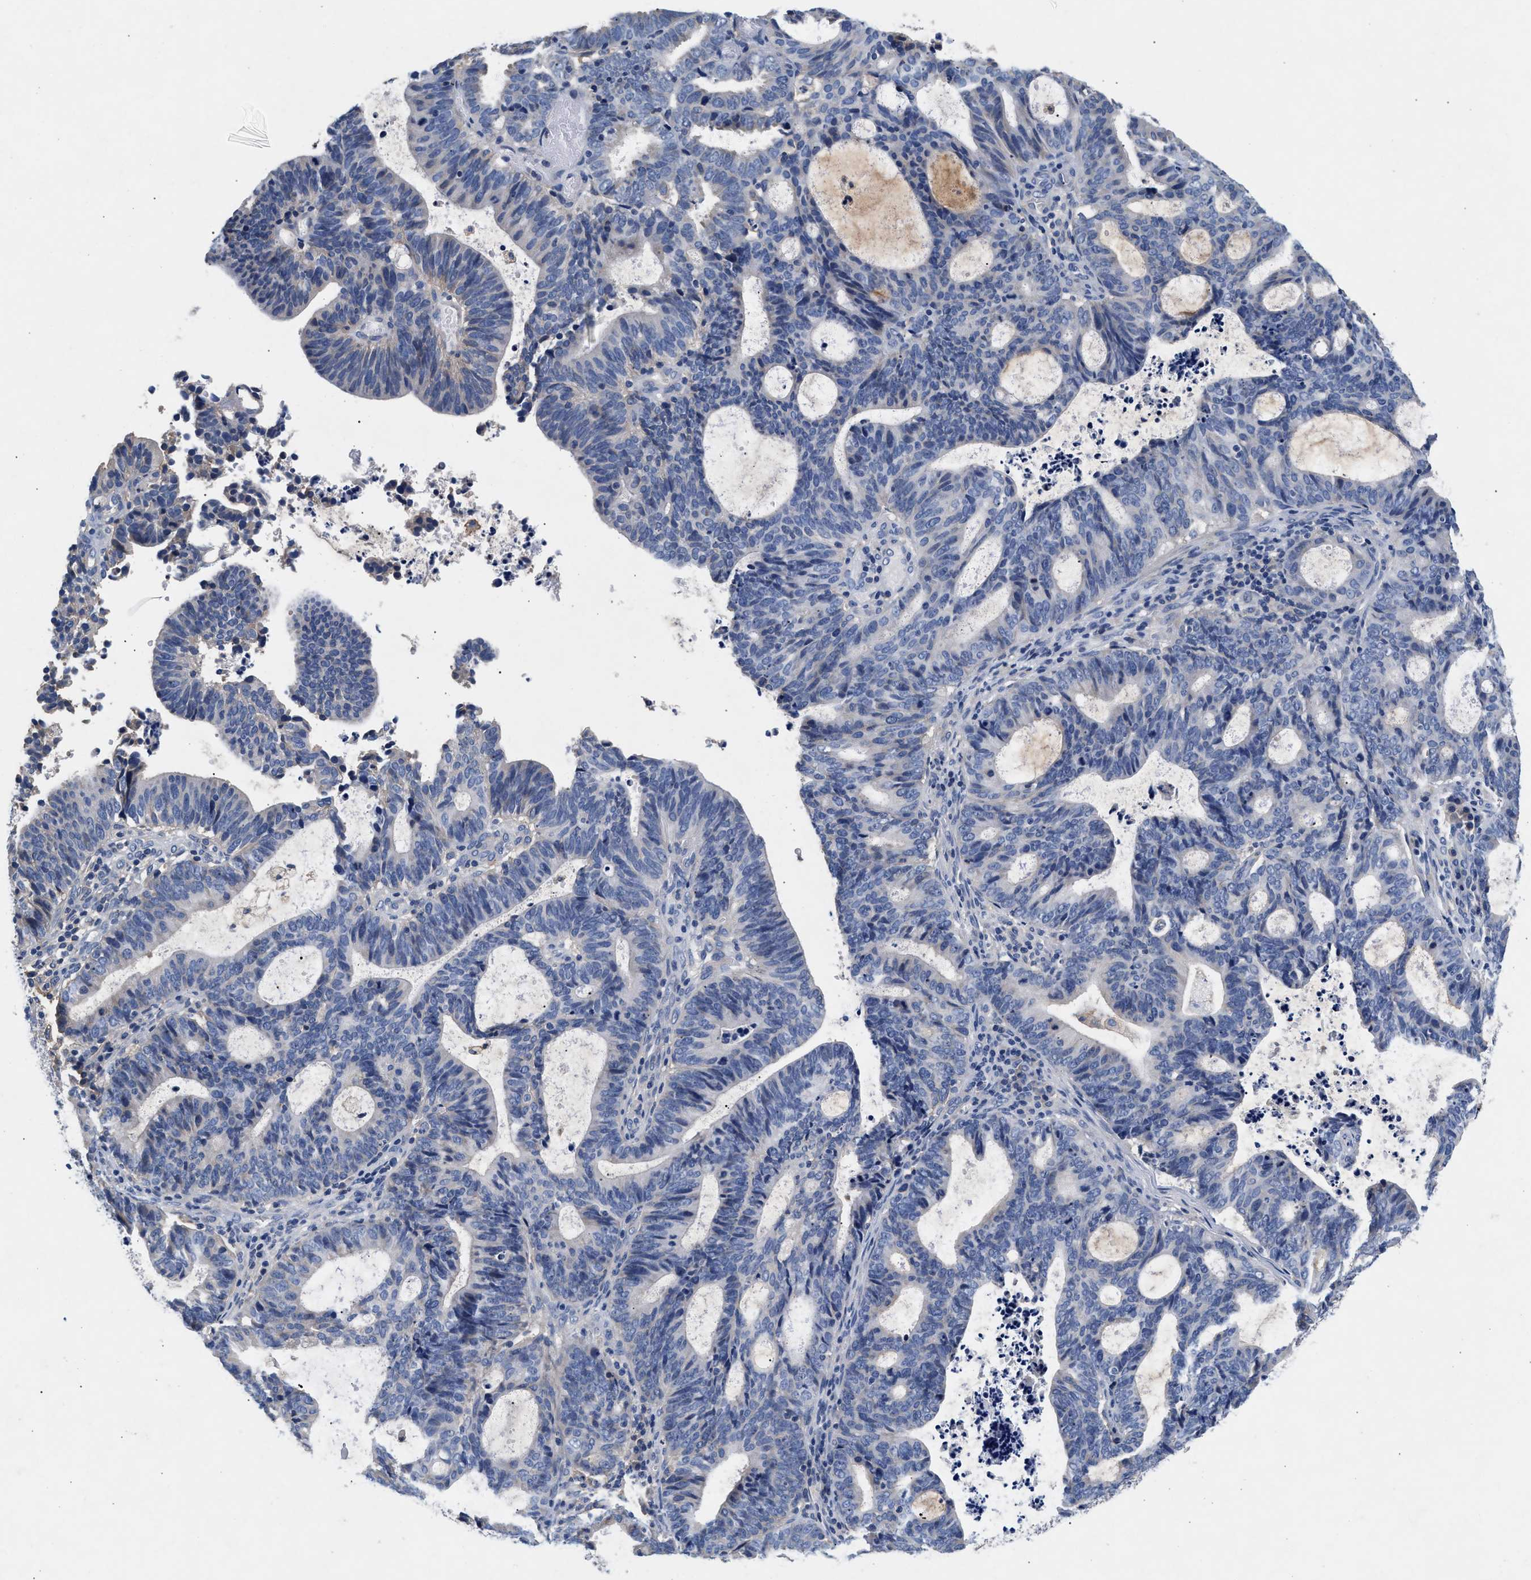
{"staining": {"intensity": "negative", "quantity": "none", "location": "none"}, "tissue": "endometrial cancer", "cell_type": "Tumor cells", "image_type": "cancer", "snomed": [{"axis": "morphology", "description": "Adenocarcinoma, NOS"}, {"axis": "topography", "description": "Uterus"}], "caption": "A micrograph of human endometrial cancer is negative for staining in tumor cells. (DAB immunohistochemistry (IHC), high magnification).", "gene": "GNAI3", "patient": {"sex": "female", "age": 83}}